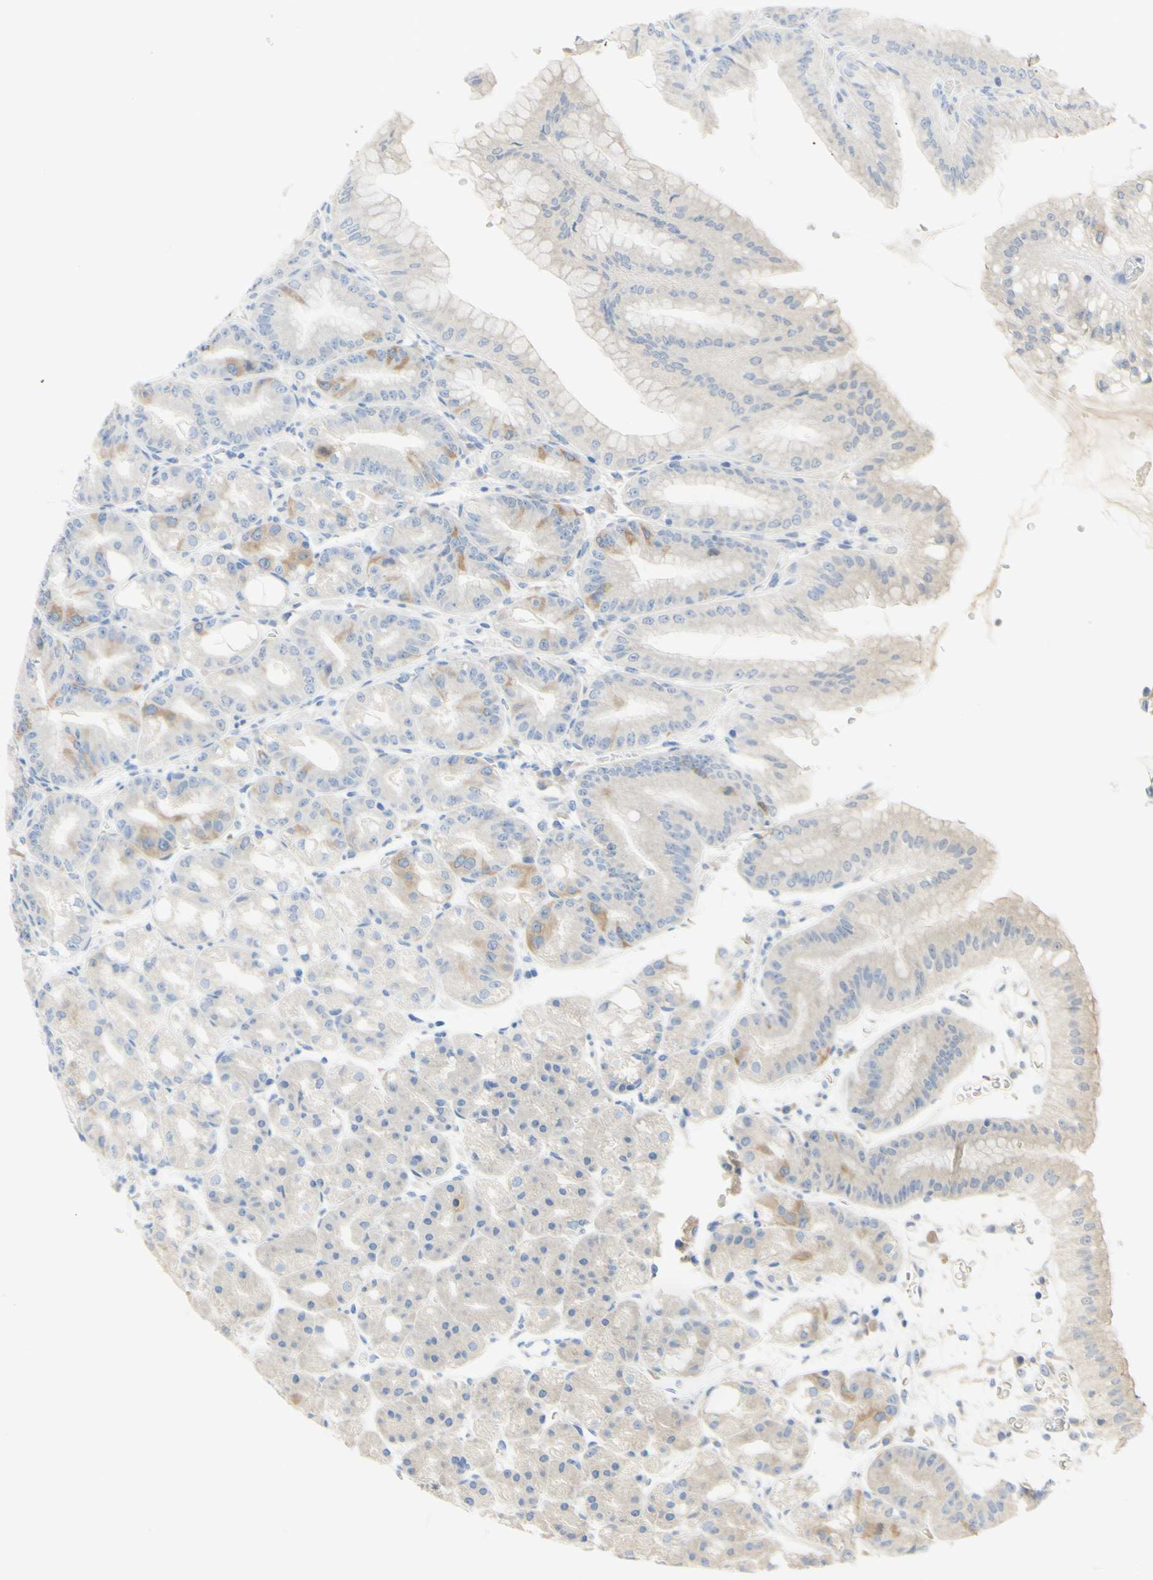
{"staining": {"intensity": "moderate", "quantity": "<25%", "location": "cytoplasmic/membranous"}, "tissue": "stomach", "cell_type": "Glandular cells", "image_type": "normal", "snomed": [{"axis": "morphology", "description": "Normal tissue, NOS"}, {"axis": "topography", "description": "Stomach, lower"}], "caption": "Immunohistochemistry micrograph of normal human stomach stained for a protein (brown), which reveals low levels of moderate cytoplasmic/membranous positivity in approximately <25% of glandular cells.", "gene": "CCNB2", "patient": {"sex": "male", "age": 71}}